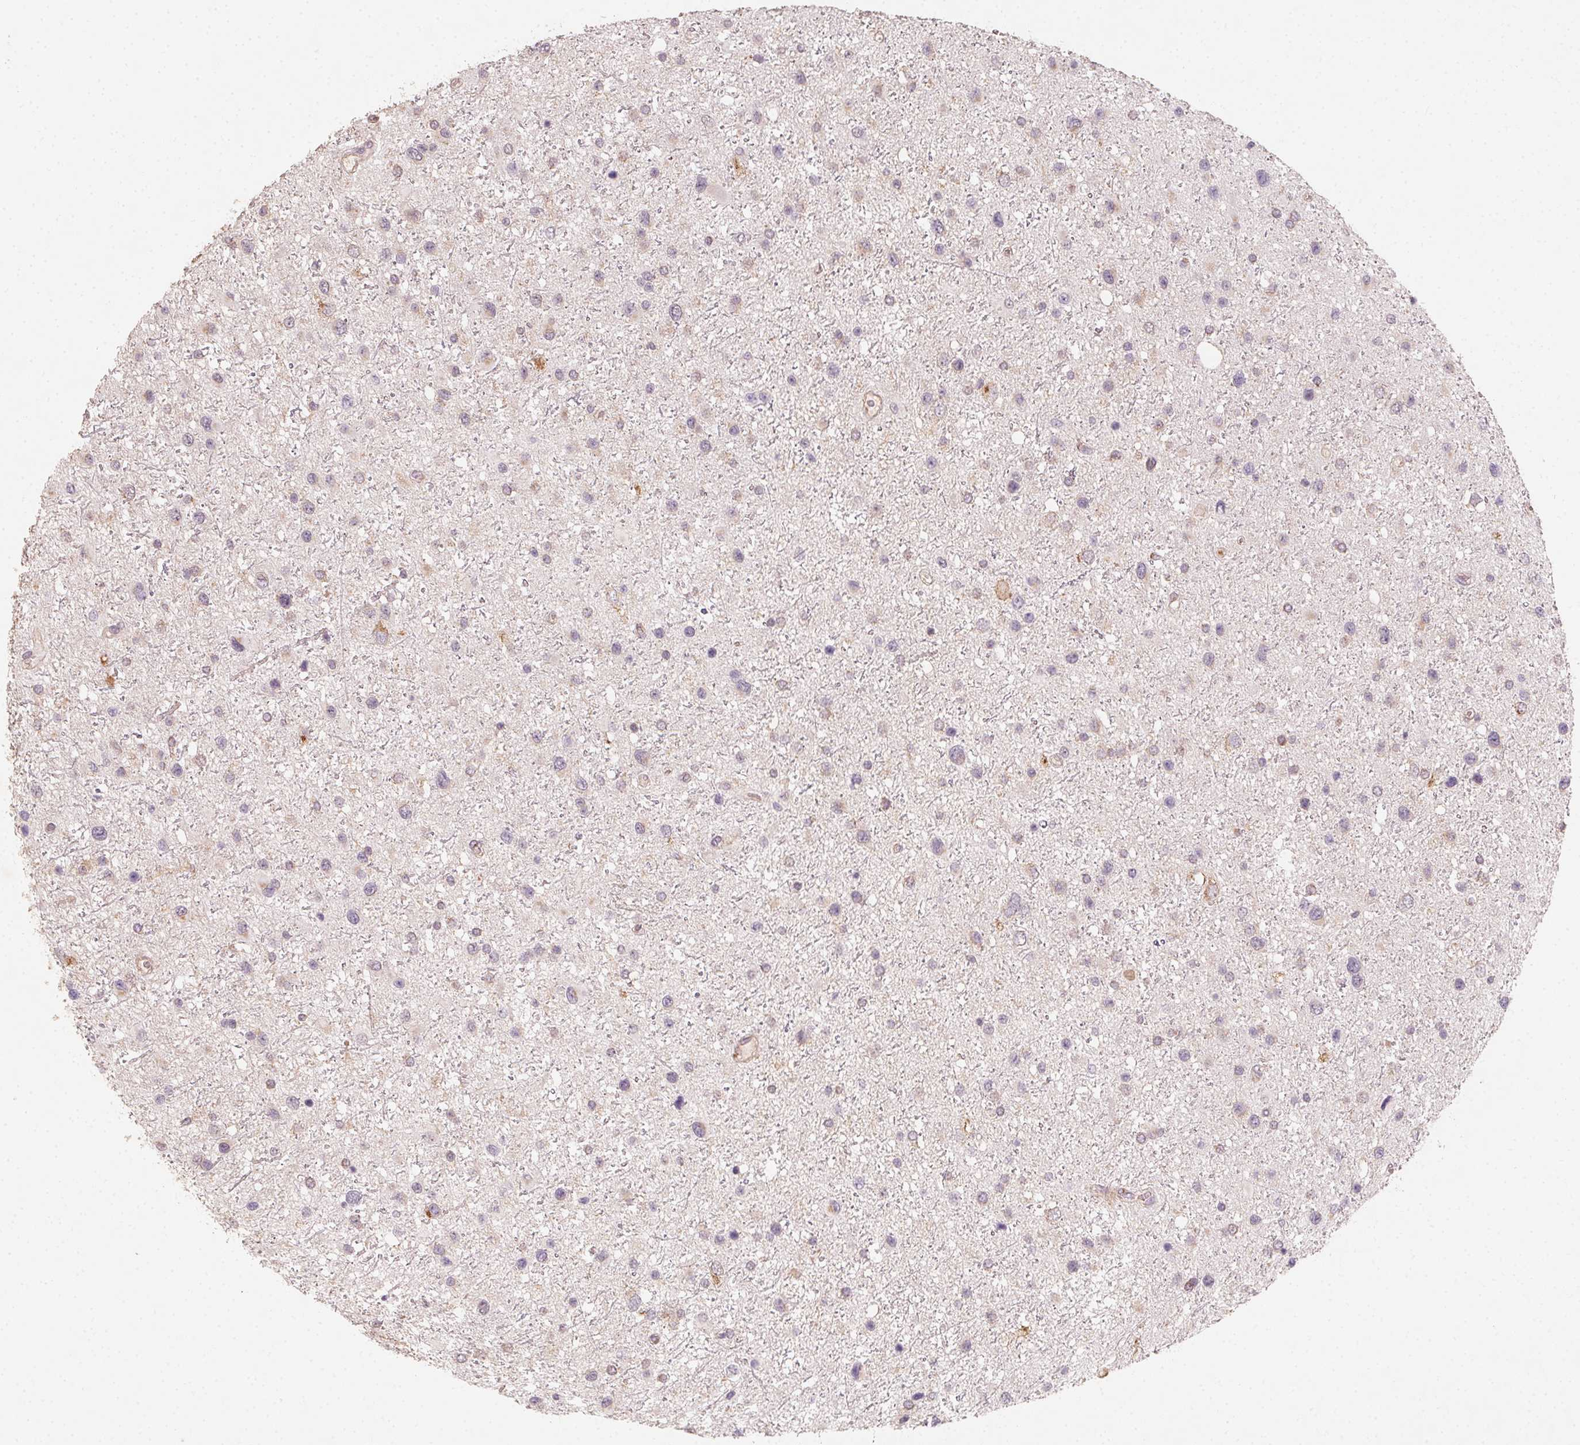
{"staining": {"intensity": "weak", "quantity": "<25%", "location": "cytoplasmic/membranous"}, "tissue": "glioma", "cell_type": "Tumor cells", "image_type": "cancer", "snomed": [{"axis": "morphology", "description": "Glioma, malignant, Low grade"}, {"axis": "topography", "description": "Brain"}], "caption": "This is an immunohistochemistry photomicrograph of low-grade glioma (malignant). There is no expression in tumor cells.", "gene": "AP1S1", "patient": {"sex": "female", "age": 32}}